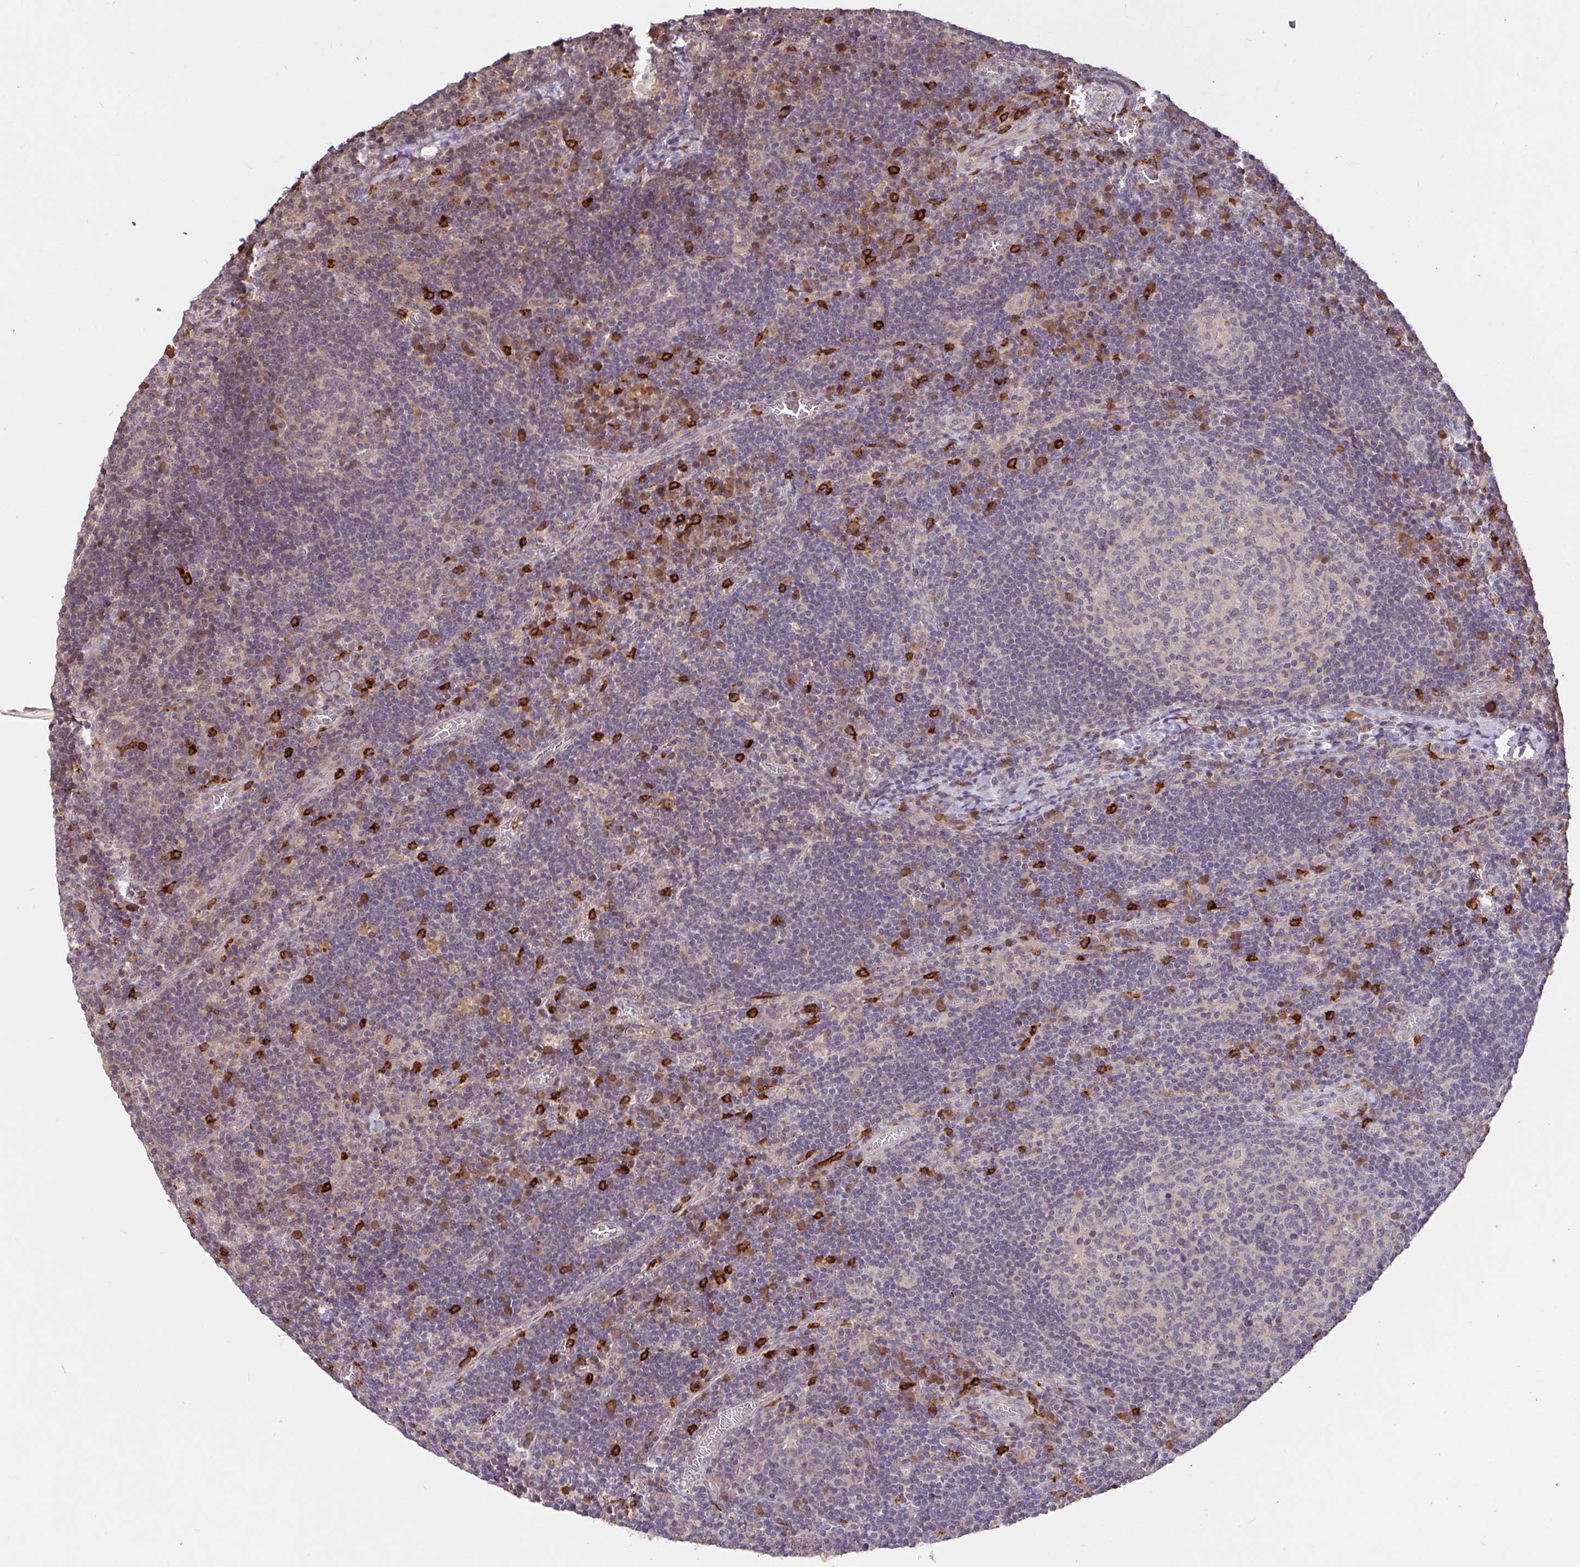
{"staining": {"intensity": "negative", "quantity": "none", "location": "none"}, "tissue": "lymph node", "cell_type": "Germinal center cells", "image_type": "normal", "snomed": [{"axis": "morphology", "description": "Normal tissue, NOS"}, {"axis": "topography", "description": "Lymph node"}], "caption": "An IHC micrograph of unremarkable lymph node is shown. There is no staining in germinal center cells of lymph node.", "gene": "FCER1A", "patient": {"sex": "male", "age": 67}}